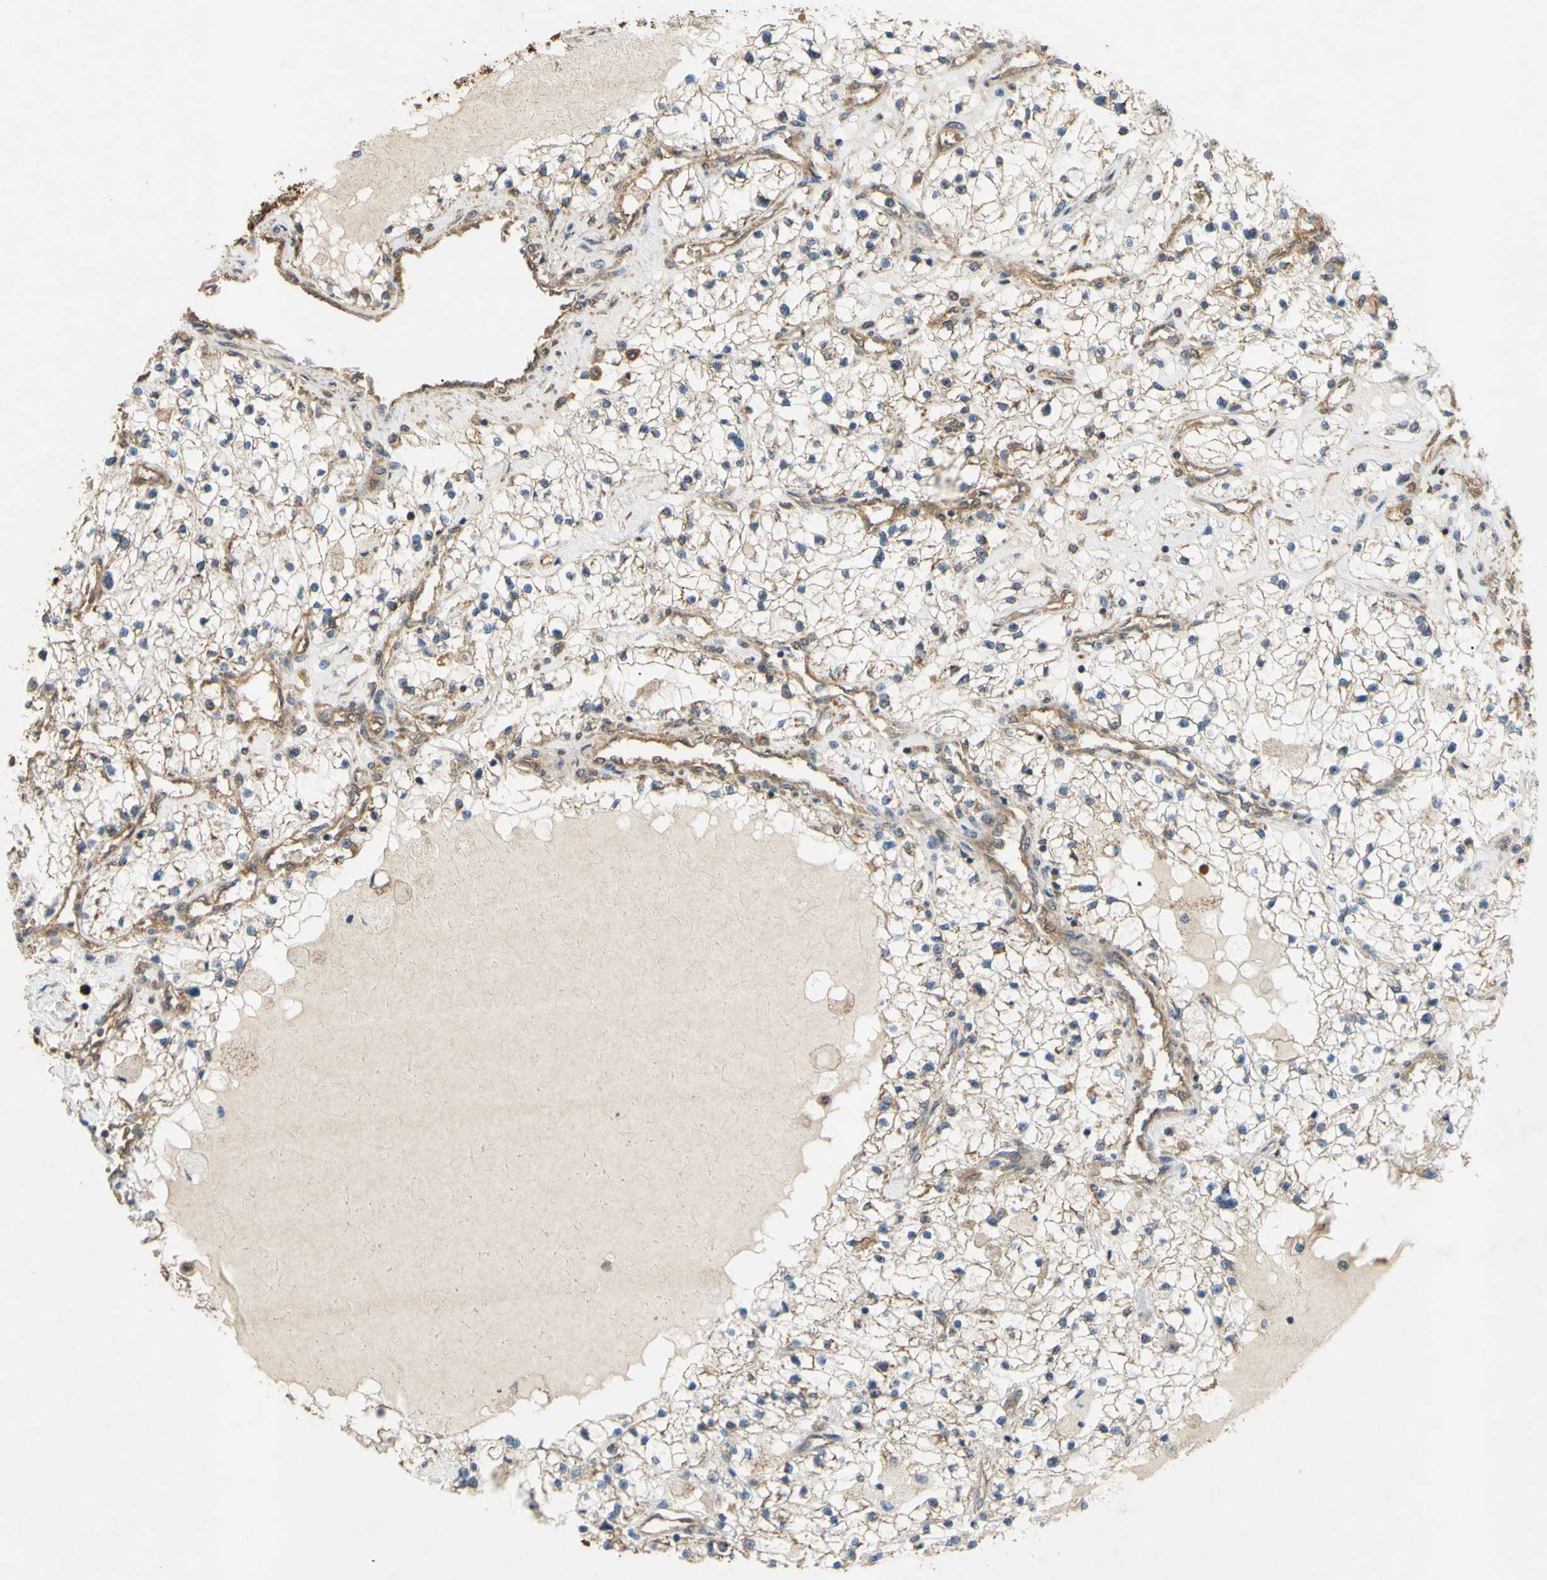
{"staining": {"intensity": "weak", "quantity": "<25%", "location": "cytoplasmic/membranous"}, "tissue": "renal cancer", "cell_type": "Tumor cells", "image_type": "cancer", "snomed": [{"axis": "morphology", "description": "Adenocarcinoma, NOS"}, {"axis": "topography", "description": "Kidney"}], "caption": "Tumor cells show no significant protein staining in renal cancer.", "gene": "CTTN", "patient": {"sex": "male", "age": 68}}